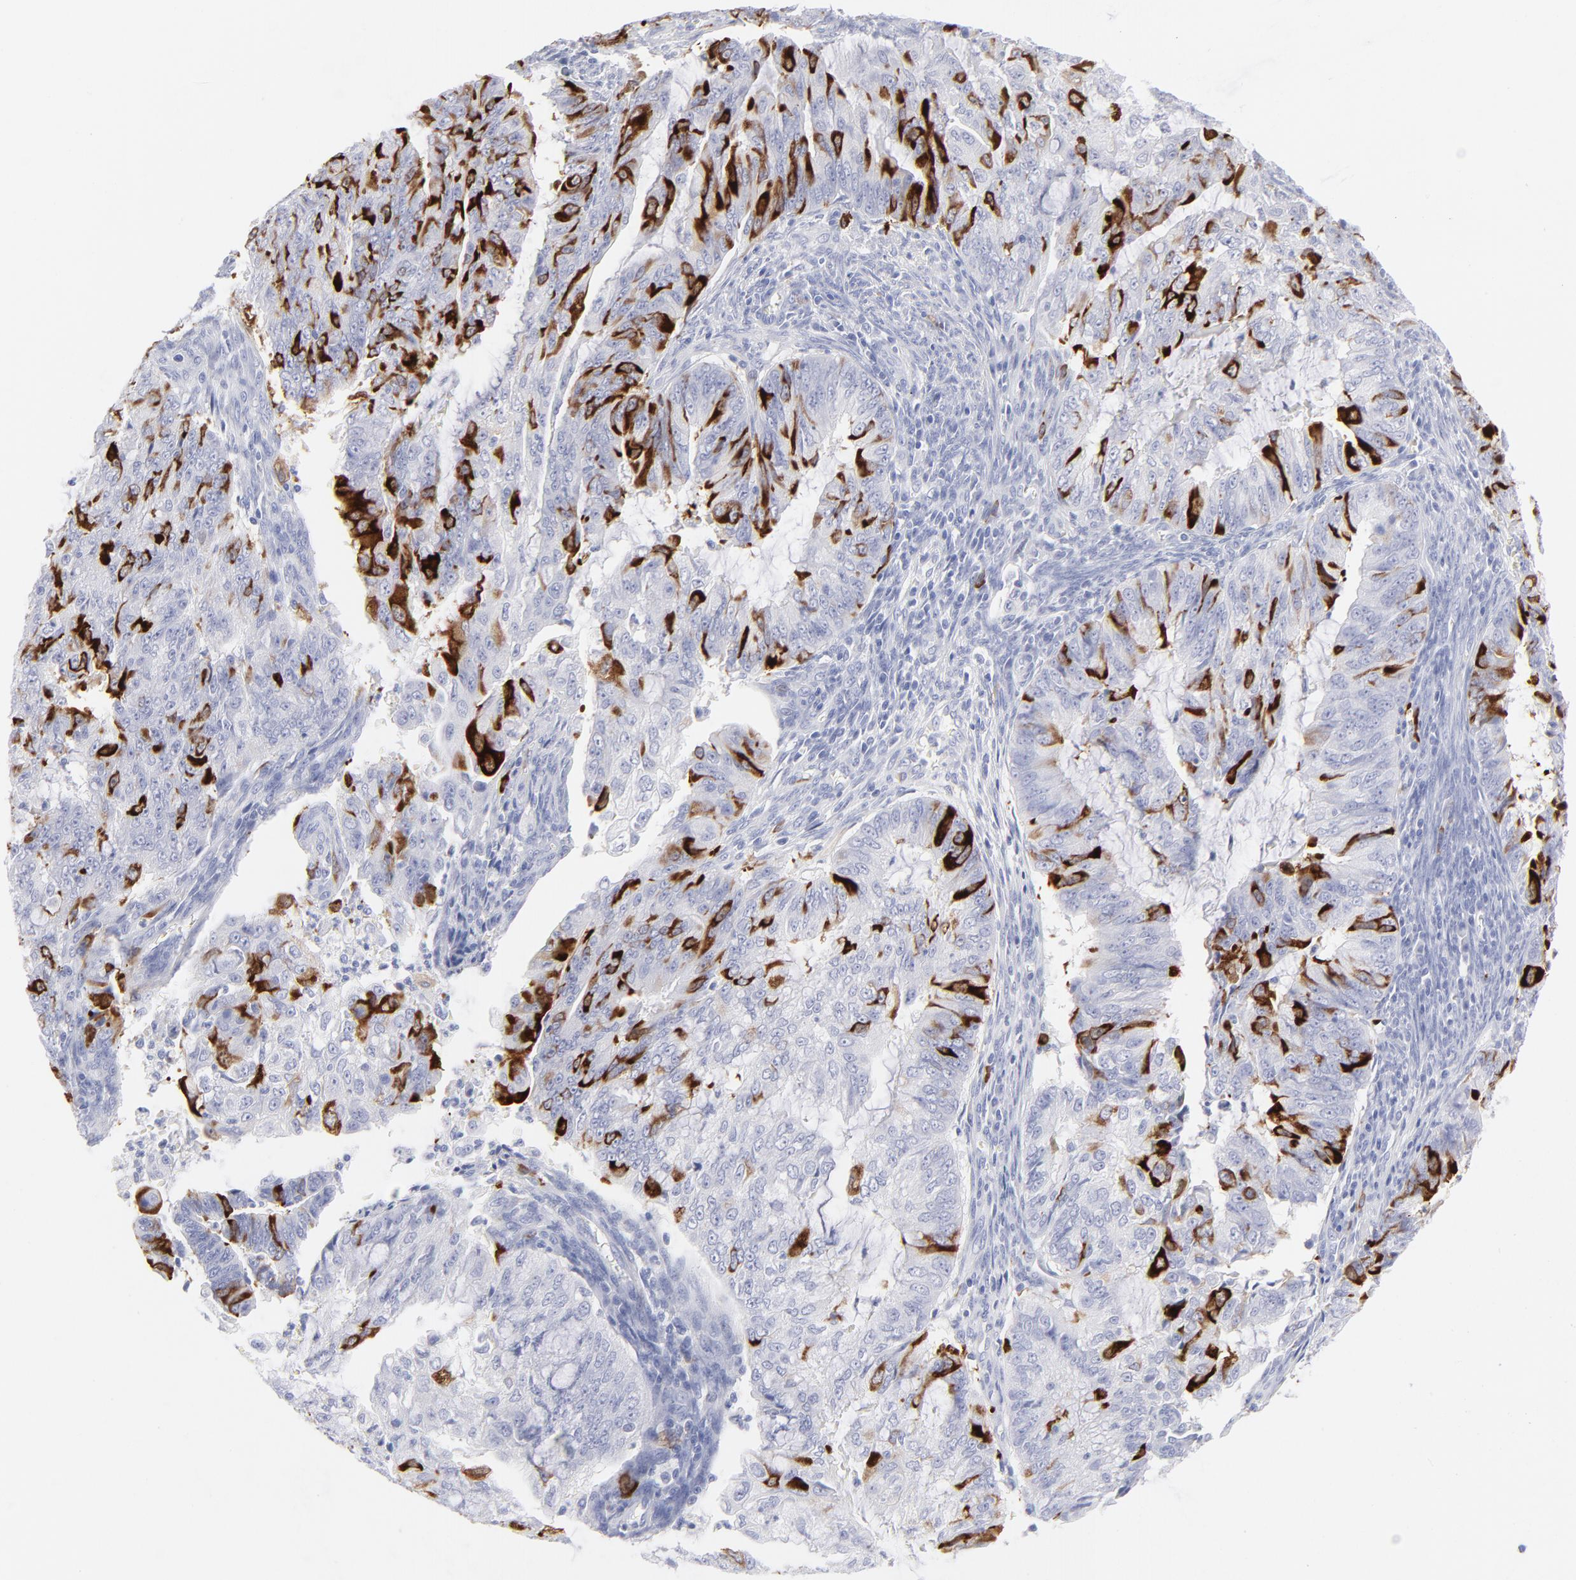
{"staining": {"intensity": "strong", "quantity": "<25%", "location": "cytoplasmic/membranous"}, "tissue": "endometrial cancer", "cell_type": "Tumor cells", "image_type": "cancer", "snomed": [{"axis": "morphology", "description": "Adenocarcinoma, NOS"}, {"axis": "topography", "description": "Endometrium"}], "caption": "Protein expression analysis of adenocarcinoma (endometrial) displays strong cytoplasmic/membranous positivity in approximately <25% of tumor cells.", "gene": "CCNB1", "patient": {"sex": "female", "age": 75}}